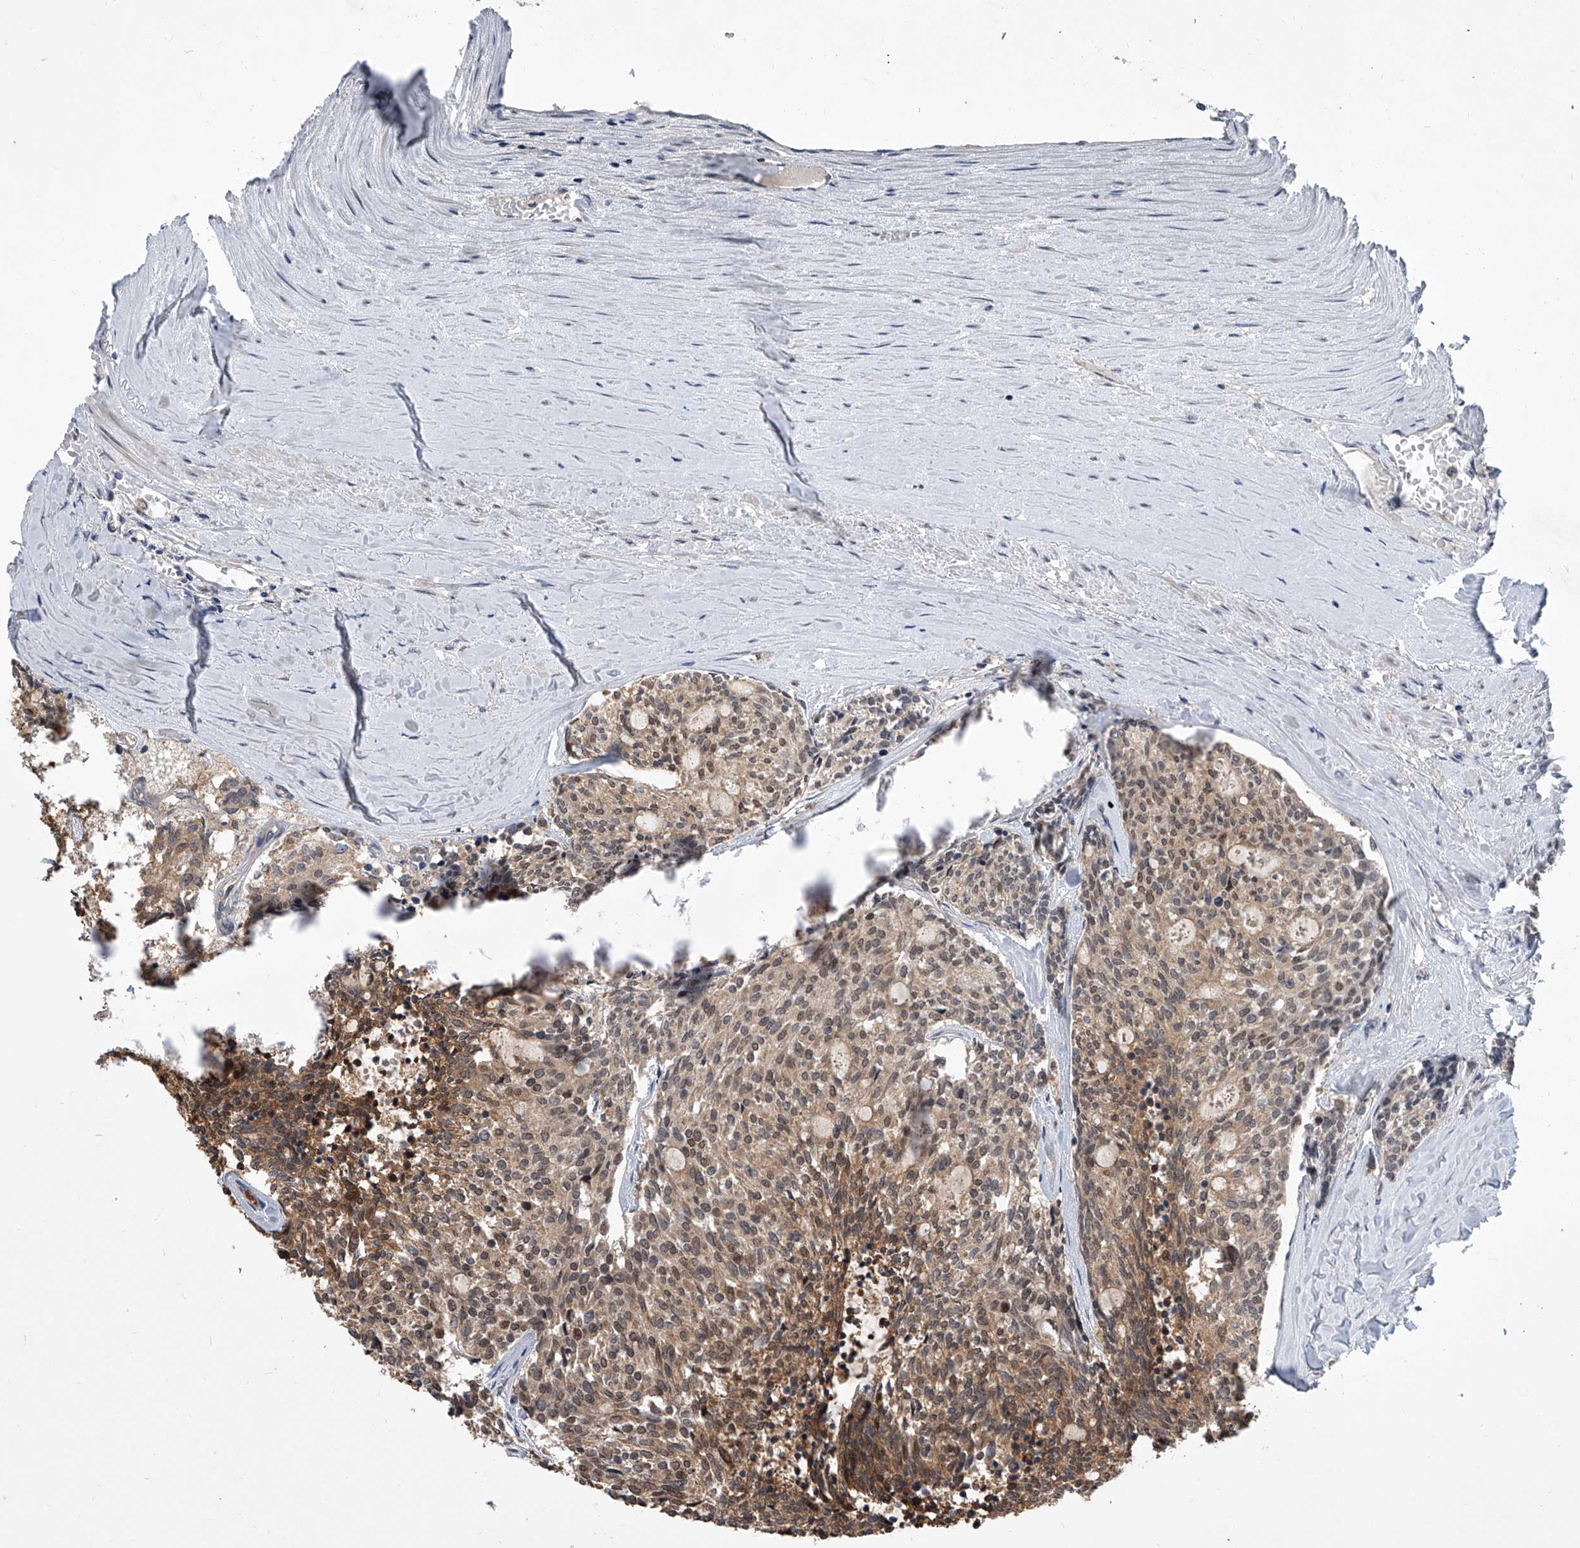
{"staining": {"intensity": "weak", "quantity": ">75%", "location": "cytoplasmic/membranous,nuclear"}, "tissue": "carcinoid", "cell_type": "Tumor cells", "image_type": "cancer", "snomed": [{"axis": "morphology", "description": "Carcinoid, malignant, NOS"}, {"axis": "topography", "description": "Pancreas"}], "caption": "A micrograph of human carcinoid stained for a protein shows weak cytoplasmic/membranous and nuclear brown staining in tumor cells.", "gene": "BHLHE23", "patient": {"sex": "female", "age": 54}}